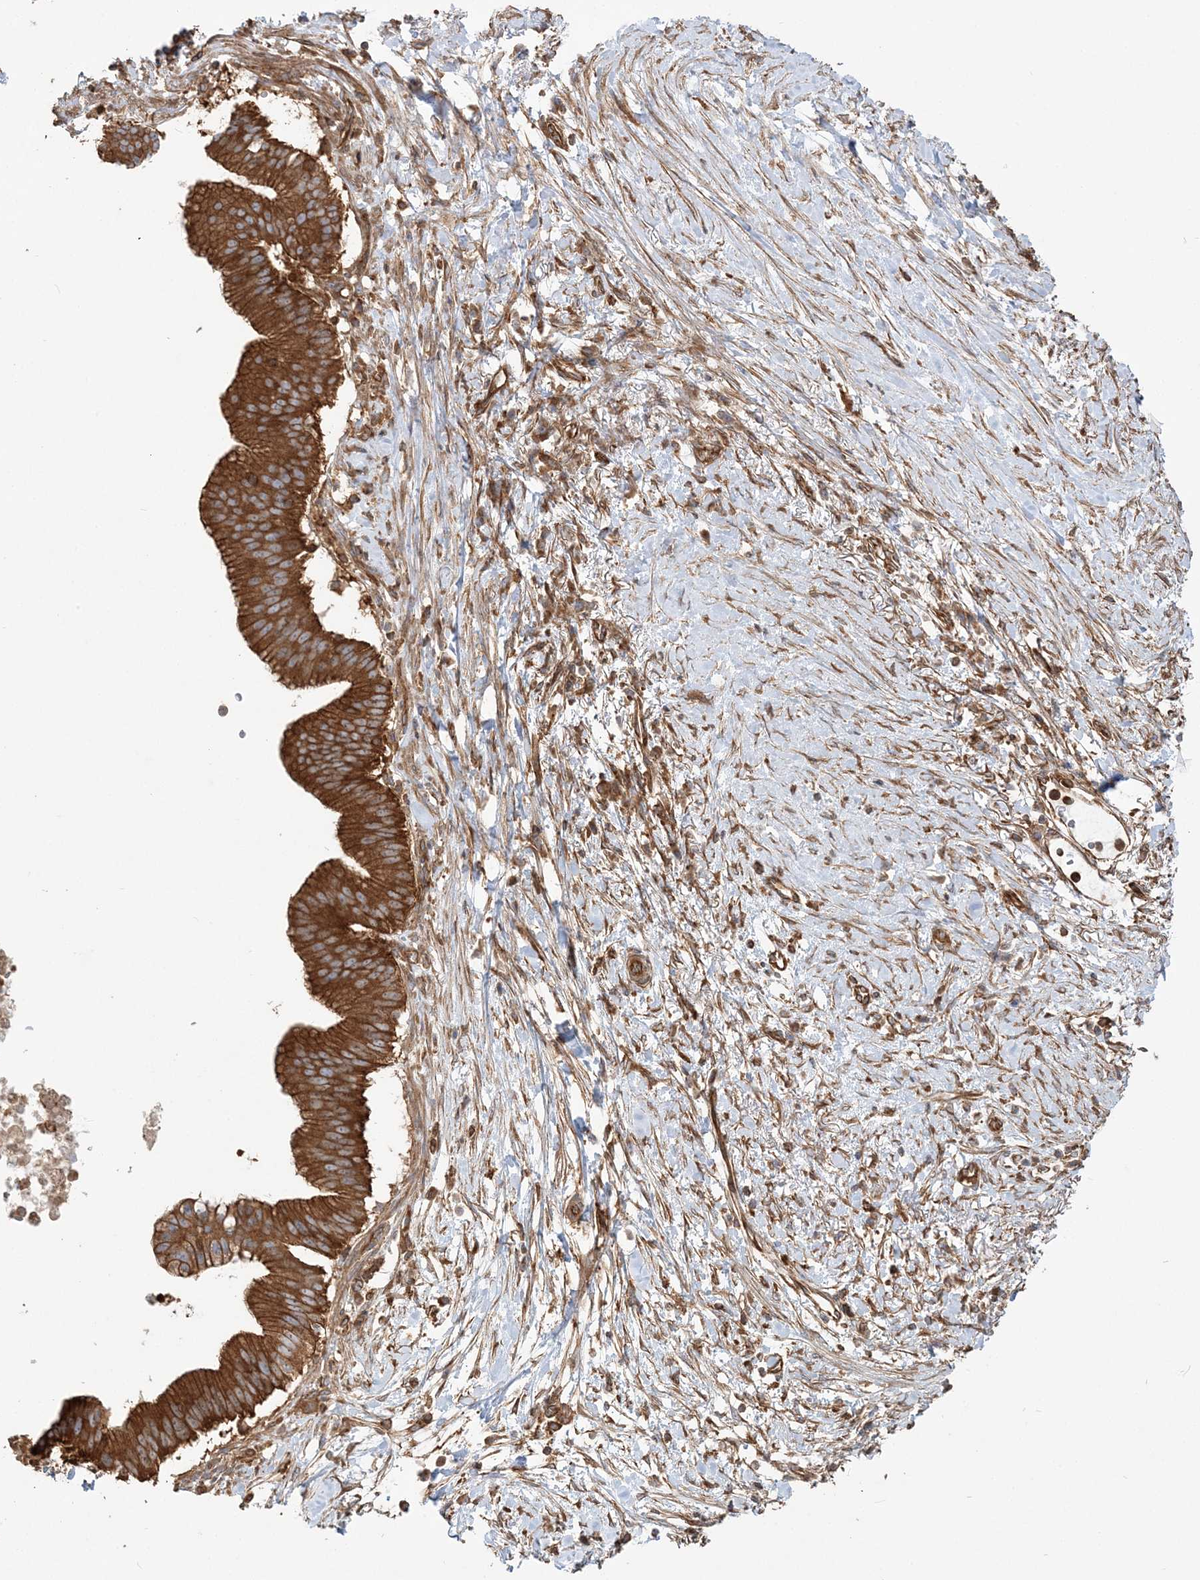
{"staining": {"intensity": "strong", "quantity": ">75%", "location": "cytoplasmic/membranous"}, "tissue": "pancreatic cancer", "cell_type": "Tumor cells", "image_type": "cancer", "snomed": [{"axis": "morphology", "description": "Adenocarcinoma, NOS"}, {"axis": "topography", "description": "Pancreas"}], "caption": "Human adenocarcinoma (pancreatic) stained with a protein marker reveals strong staining in tumor cells.", "gene": "TBC1D5", "patient": {"sex": "male", "age": 68}}